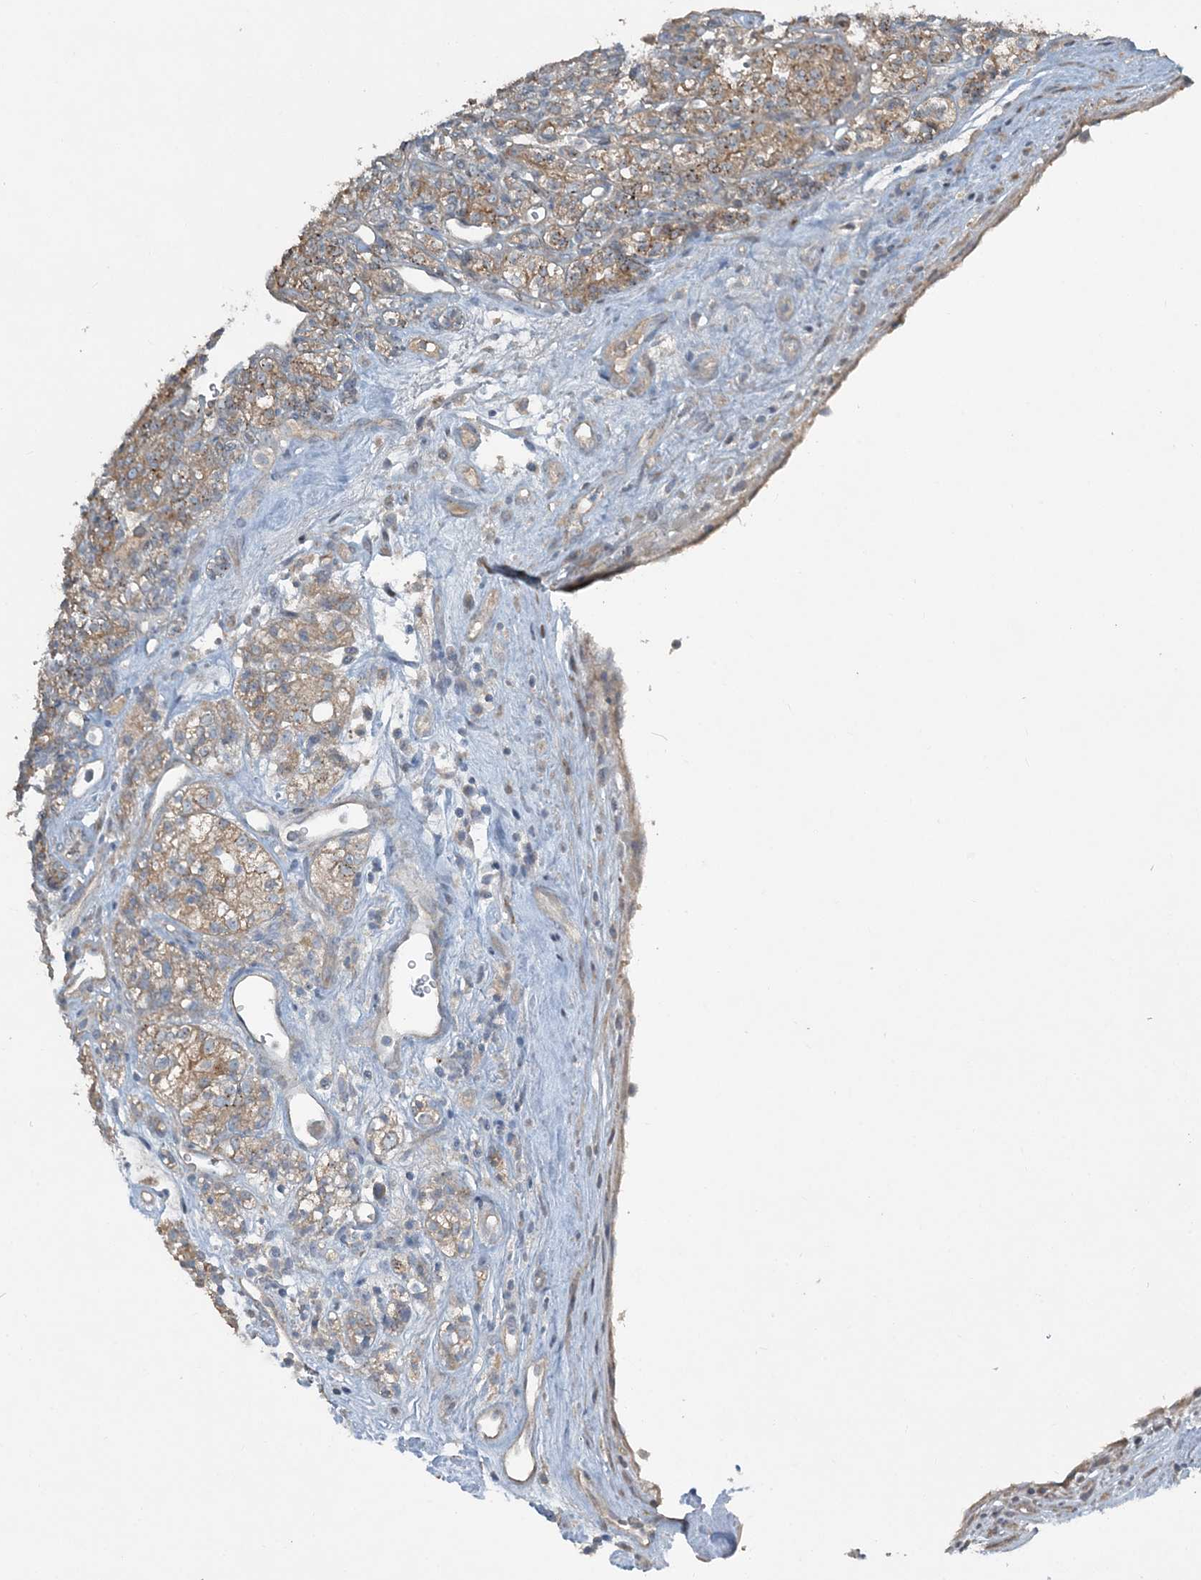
{"staining": {"intensity": "moderate", "quantity": "25%-75%", "location": "cytoplasmic/membranous"}, "tissue": "renal cancer", "cell_type": "Tumor cells", "image_type": "cancer", "snomed": [{"axis": "morphology", "description": "Adenocarcinoma, NOS"}, {"axis": "topography", "description": "Kidney"}], "caption": "About 25%-75% of tumor cells in human renal cancer (adenocarcinoma) reveal moderate cytoplasmic/membranous protein expression as visualized by brown immunohistochemical staining.", "gene": "SLC4A10", "patient": {"sex": "male", "age": 77}}